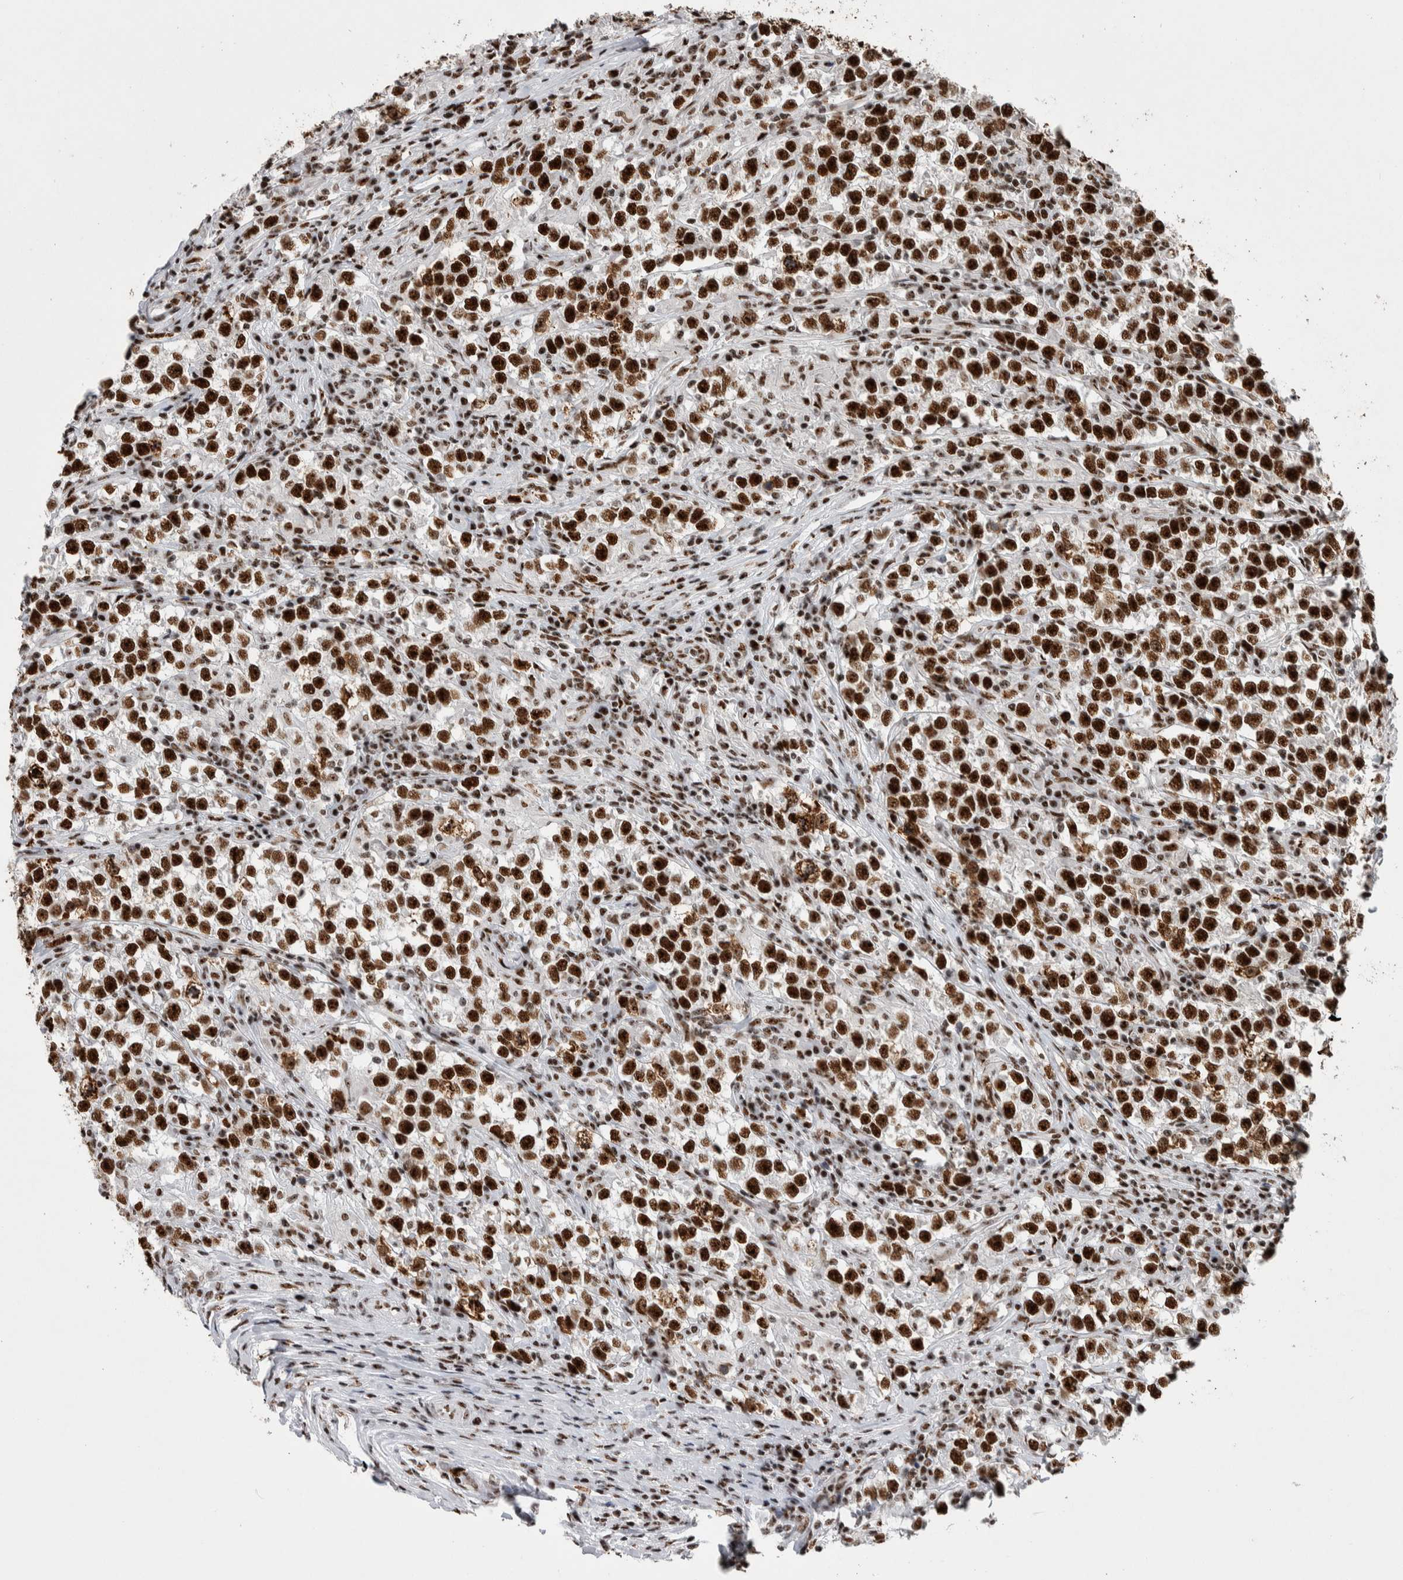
{"staining": {"intensity": "strong", "quantity": ">75%", "location": "nuclear"}, "tissue": "testis cancer", "cell_type": "Tumor cells", "image_type": "cancer", "snomed": [{"axis": "morphology", "description": "Normal tissue, NOS"}, {"axis": "morphology", "description": "Seminoma, NOS"}, {"axis": "topography", "description": "Testis"}], "caption": "About >75% of tumor cells in testis cancer demonstrate strong nuclear protein expression as visualized by brown immunohistochemical staining.", "gene": "NCL", "patient": {"sex": "male", "age": 43}}